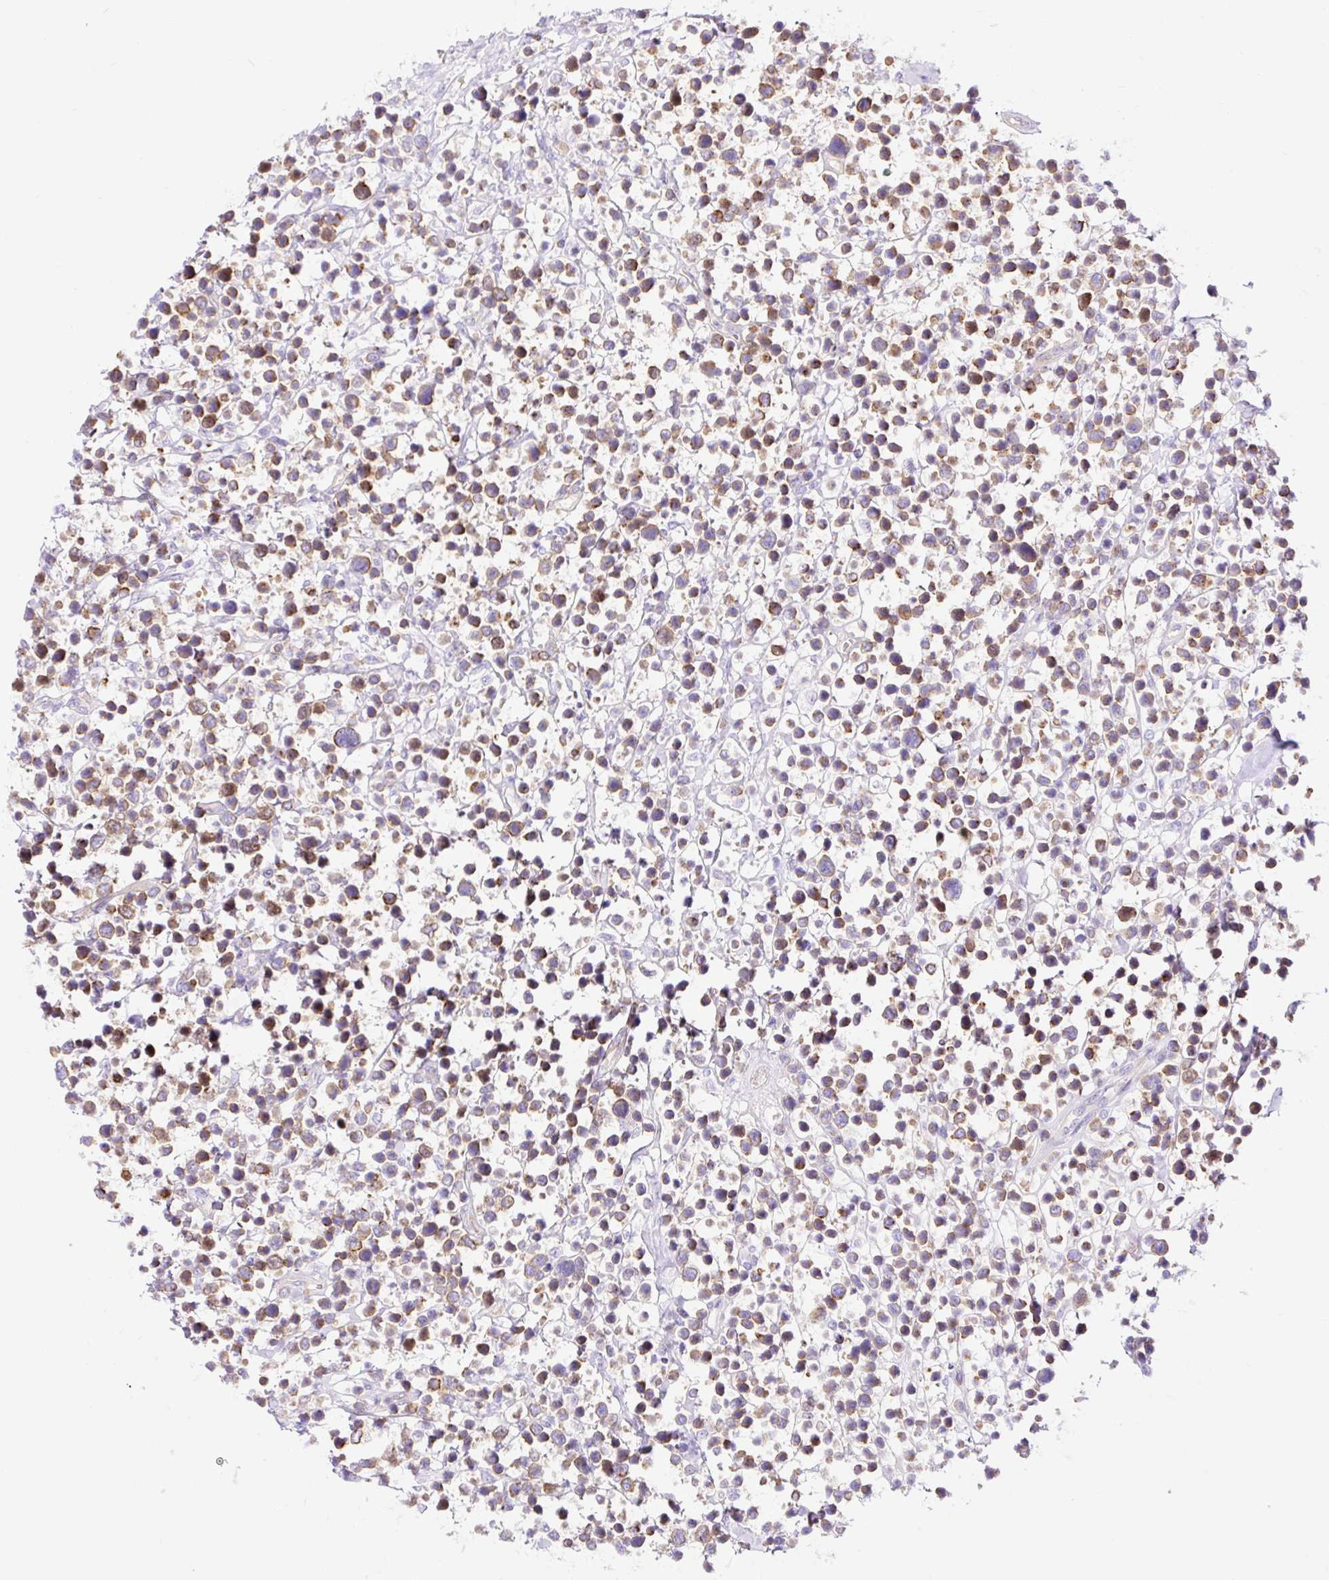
{"staining": {"intensity": "strong", "quantity": "25%-75%", "location": "cytoplasmic/membranous"}, "tissue": "lymphoma", "cell_type": "Tumor cells", "image_type": "cancer", "snomed": [{"axis": "morphology", "description": "Malignant lymphoma, non-Hodgkin's type, Low grade"}, {"axis": "topography", "description": "Lymph node"}], "caption": "Protein expression analysis of lymphoma displays strong cytoplasmic/membranous expression in approximately 25%-75% of tumor cells.", "gene": "HIP1R", "patient": {"sex": "male", "age": 60}}